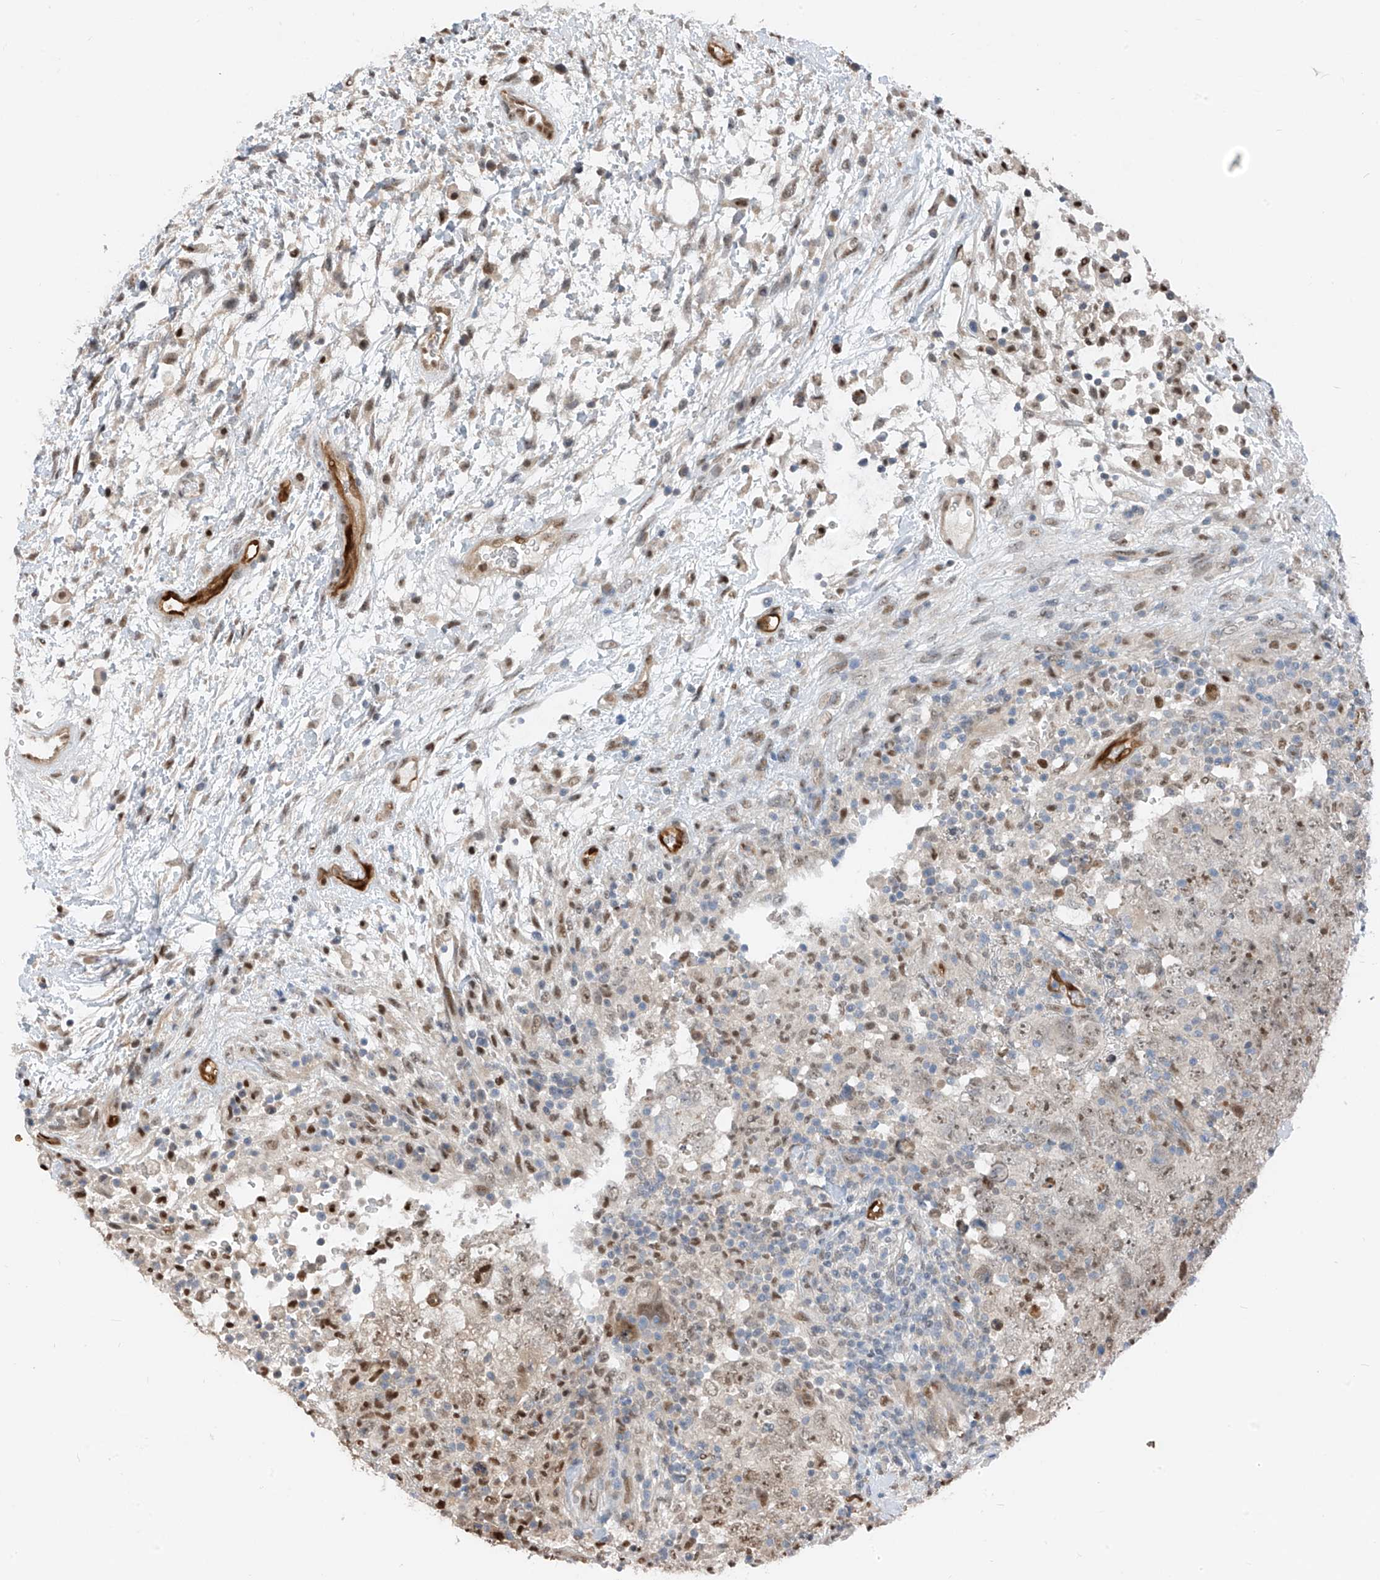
{"staining": {"intensity": "weak", "quantity": ">75%", "location": "nuclear"}, "tissue": "testis cancer", "cell_type": "Tumor cells", "image_type": "cancer", "snomed": [{"axis": "morphology", "description": "Carcinoma, Embryonal, NOS"}, {"axis": "topography", "description": "Testis"}], "caption": "Approximately >75% of tumor cells in testis cancer reveal weak nuclear protein positivity as visualized by brown immunohistochemical staining.", "gene": "RBP7", "patient": {"sex": "male", "age": 37}}